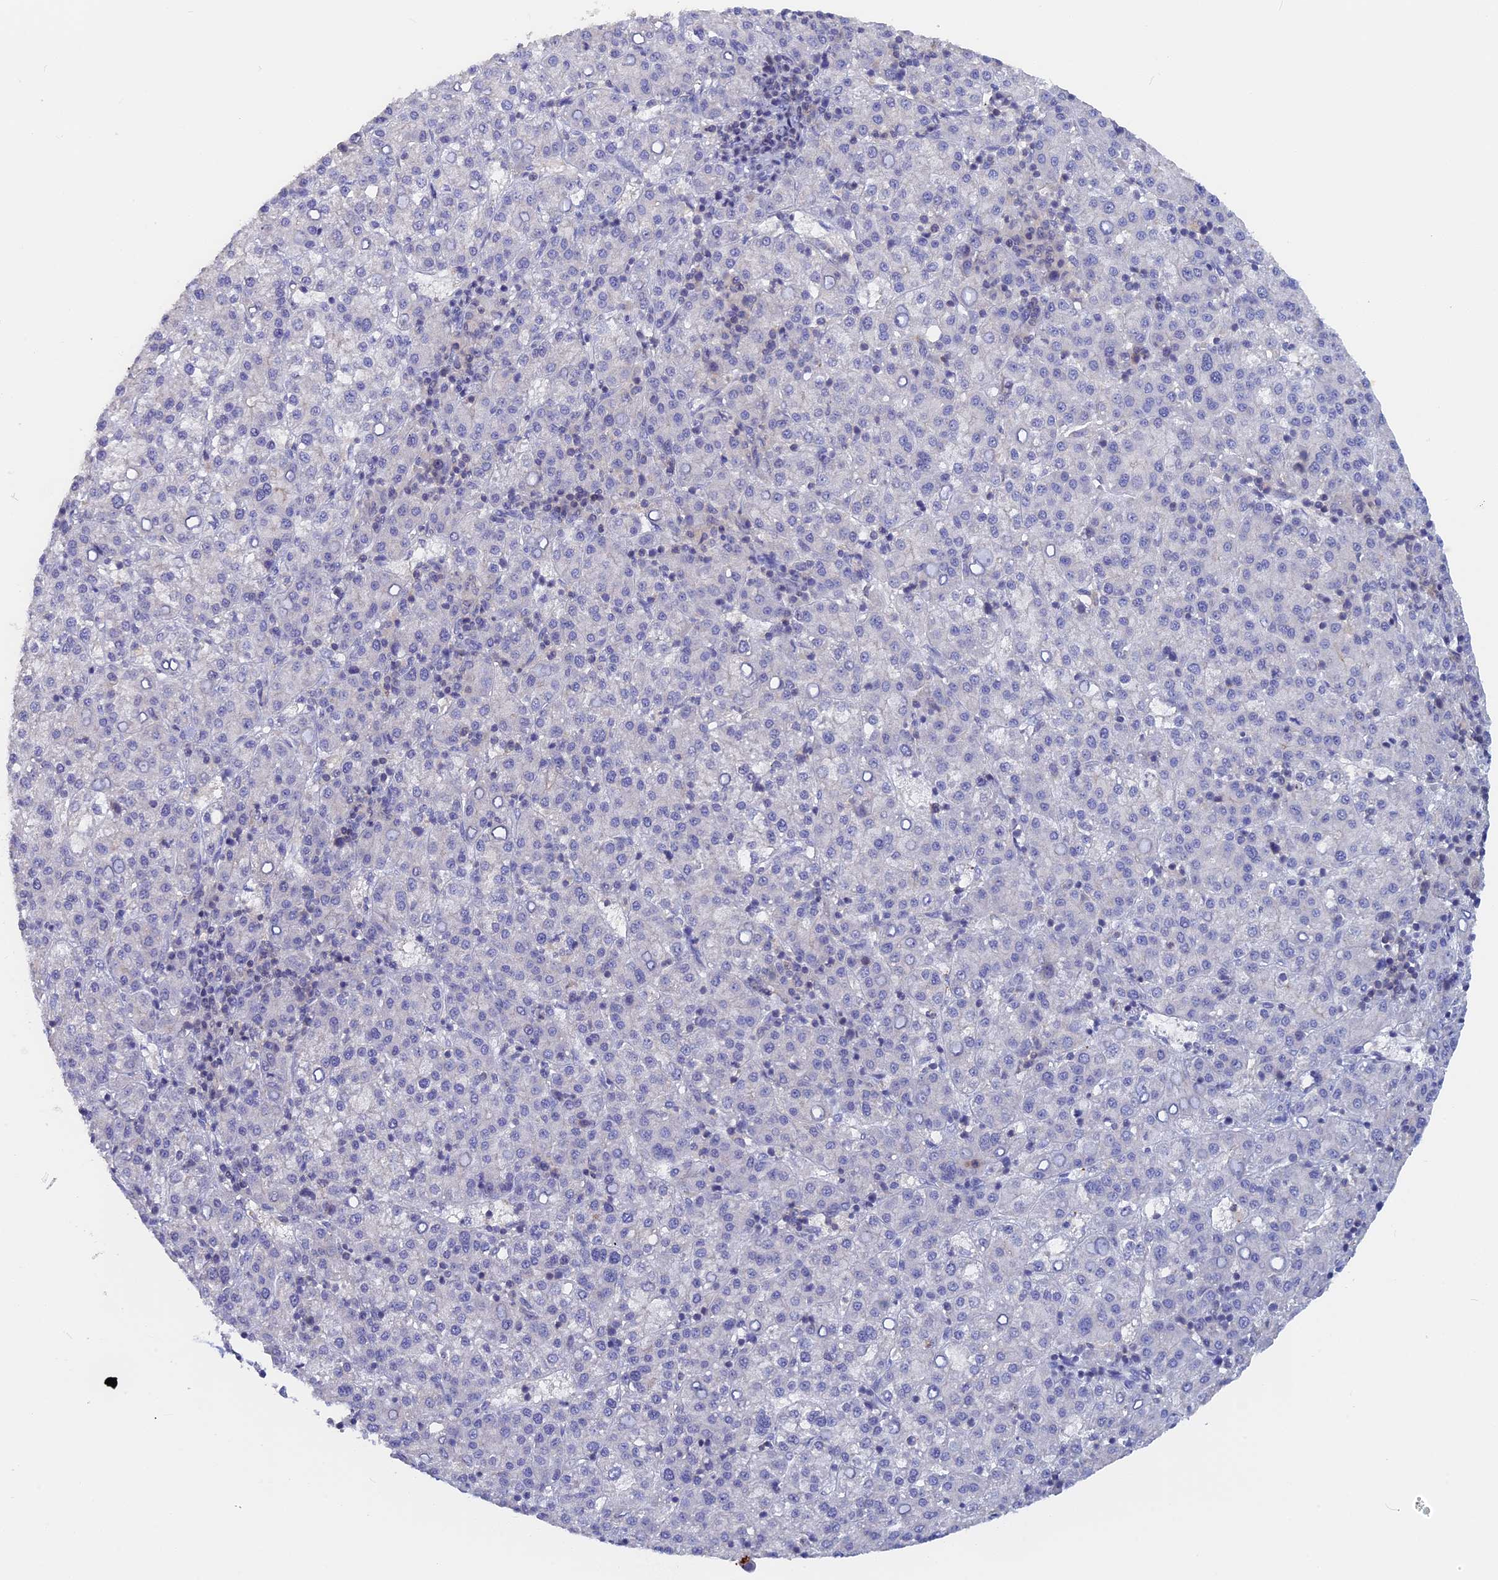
{"staining": {"intensity": "negative", "quantity": "none", "location": "none"}, "tissue": "liver cancer", "cell_type": "Tumor cells", "image_type": "cancer", "snomed": [{"axis": "morphology", "description": "Carcinoma, Hepatocellular, NOS"}, {"axis": "topography", "description": "Liver"}], "caption": "This is an immunohistochemistry histopathology image of human hepatocellular carcinoma (liver). There is no expression in tumor cells.", "gene": "ACP7", "patient": {"sex": "female", "age": 58}}